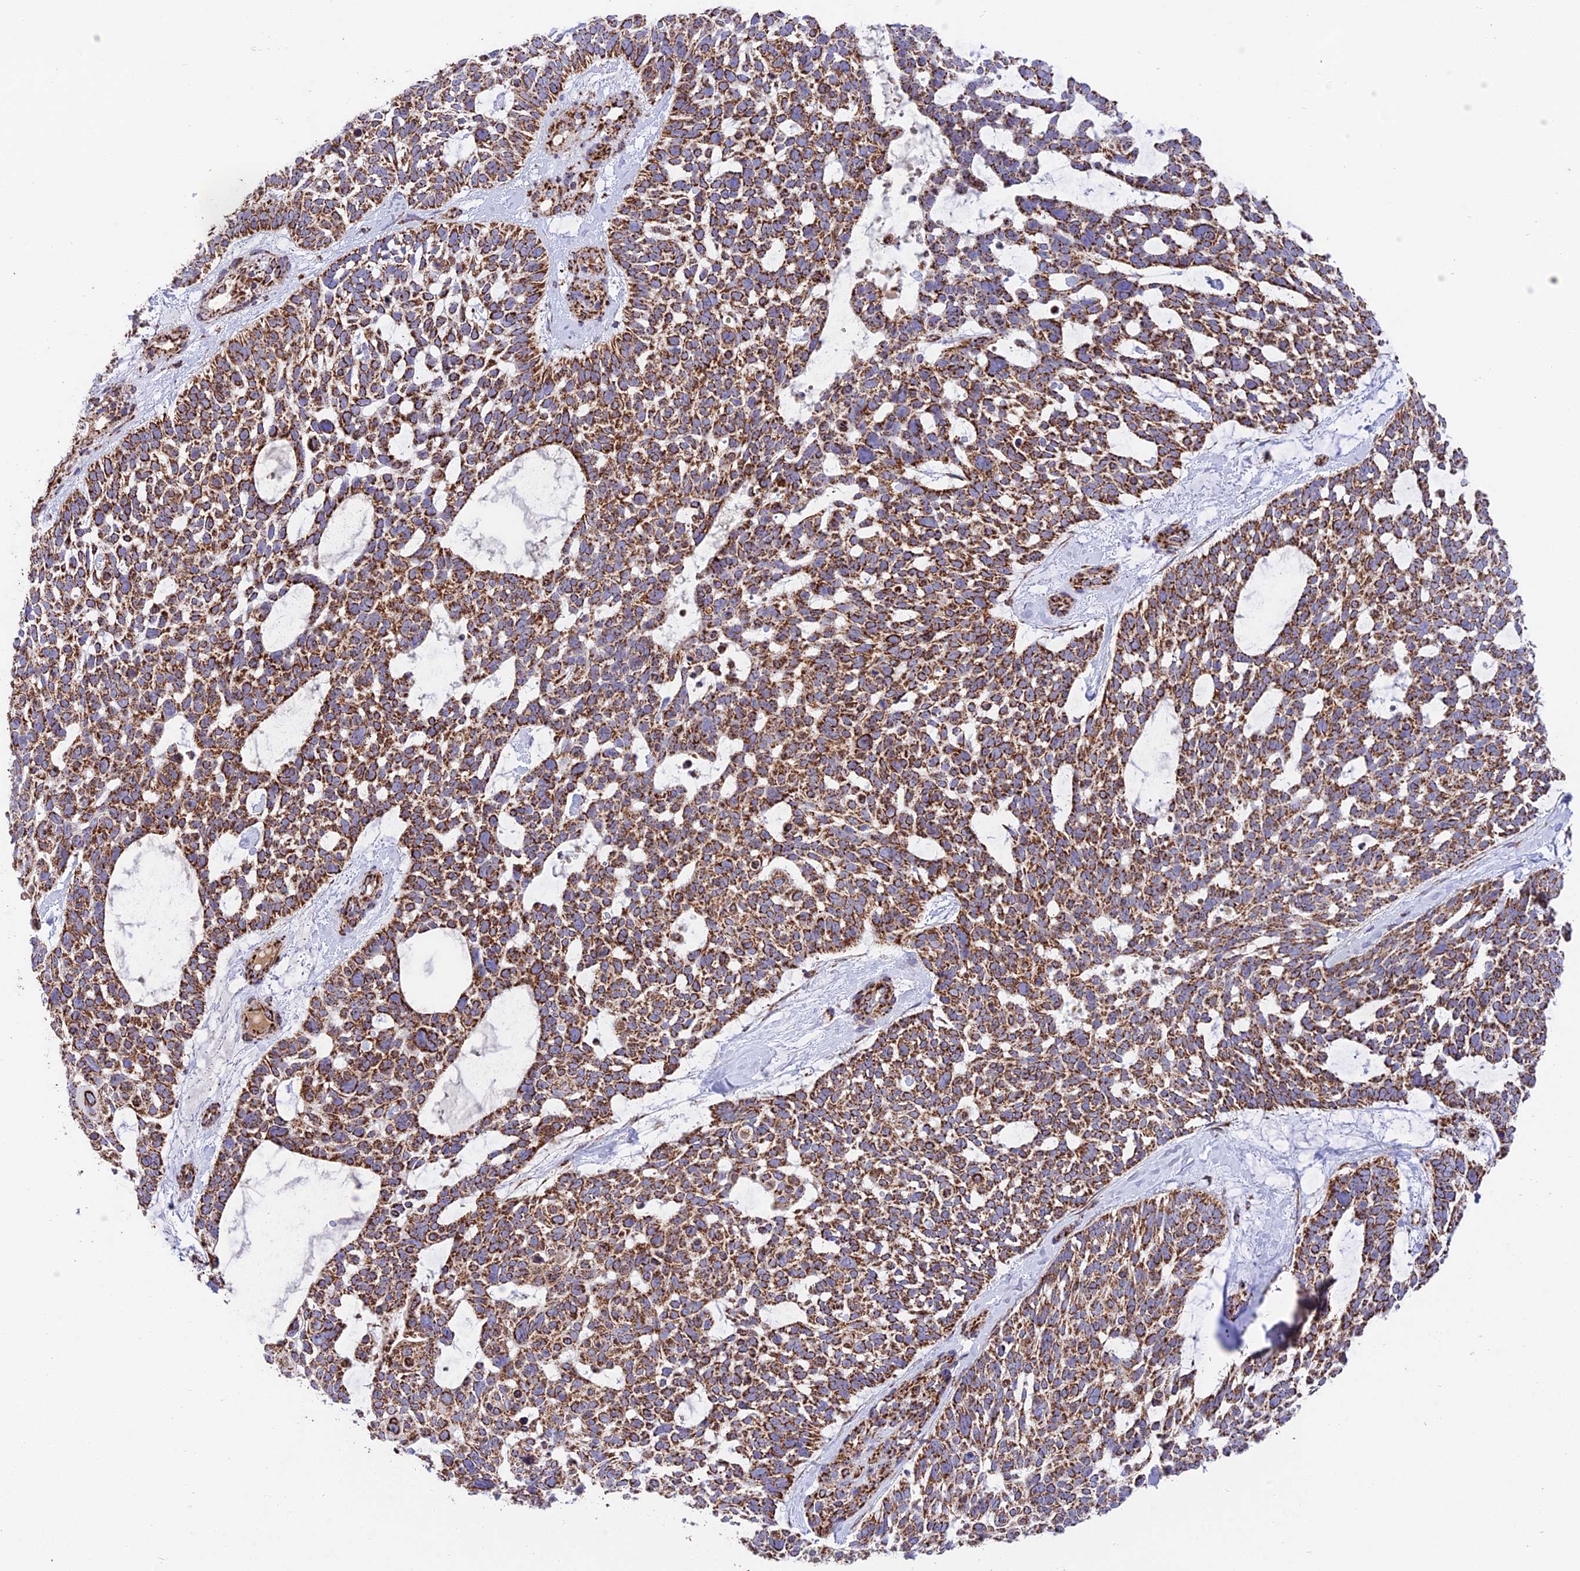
{"staining": {"intensity": "strong", "quantity": ">75%", "location": "cytoplasmic/membranous"}, "tissue": "skin cancer", "cell_type": "Tumor cells", "image_type": "cancer", "snomed": [{"axis": "morphology", "description": "Basal cell carcinoma"}, {"axis": "topography", "description": "Skin"}], "caption": "Protein positivity by immunohistochemistry (IHC) shows strong cytoplasmic/membranous positivity in approximately >75% of tumor cells in basal cell carcinoma (skin). (Stains: DAB (3,3'-diaminobenzidine) in brown, nuclei in blue, Microscopy: brightfield microscopy at high magnification).", "gene": "CHCHD3", "patient": {"sex": "male", "age": 88}}